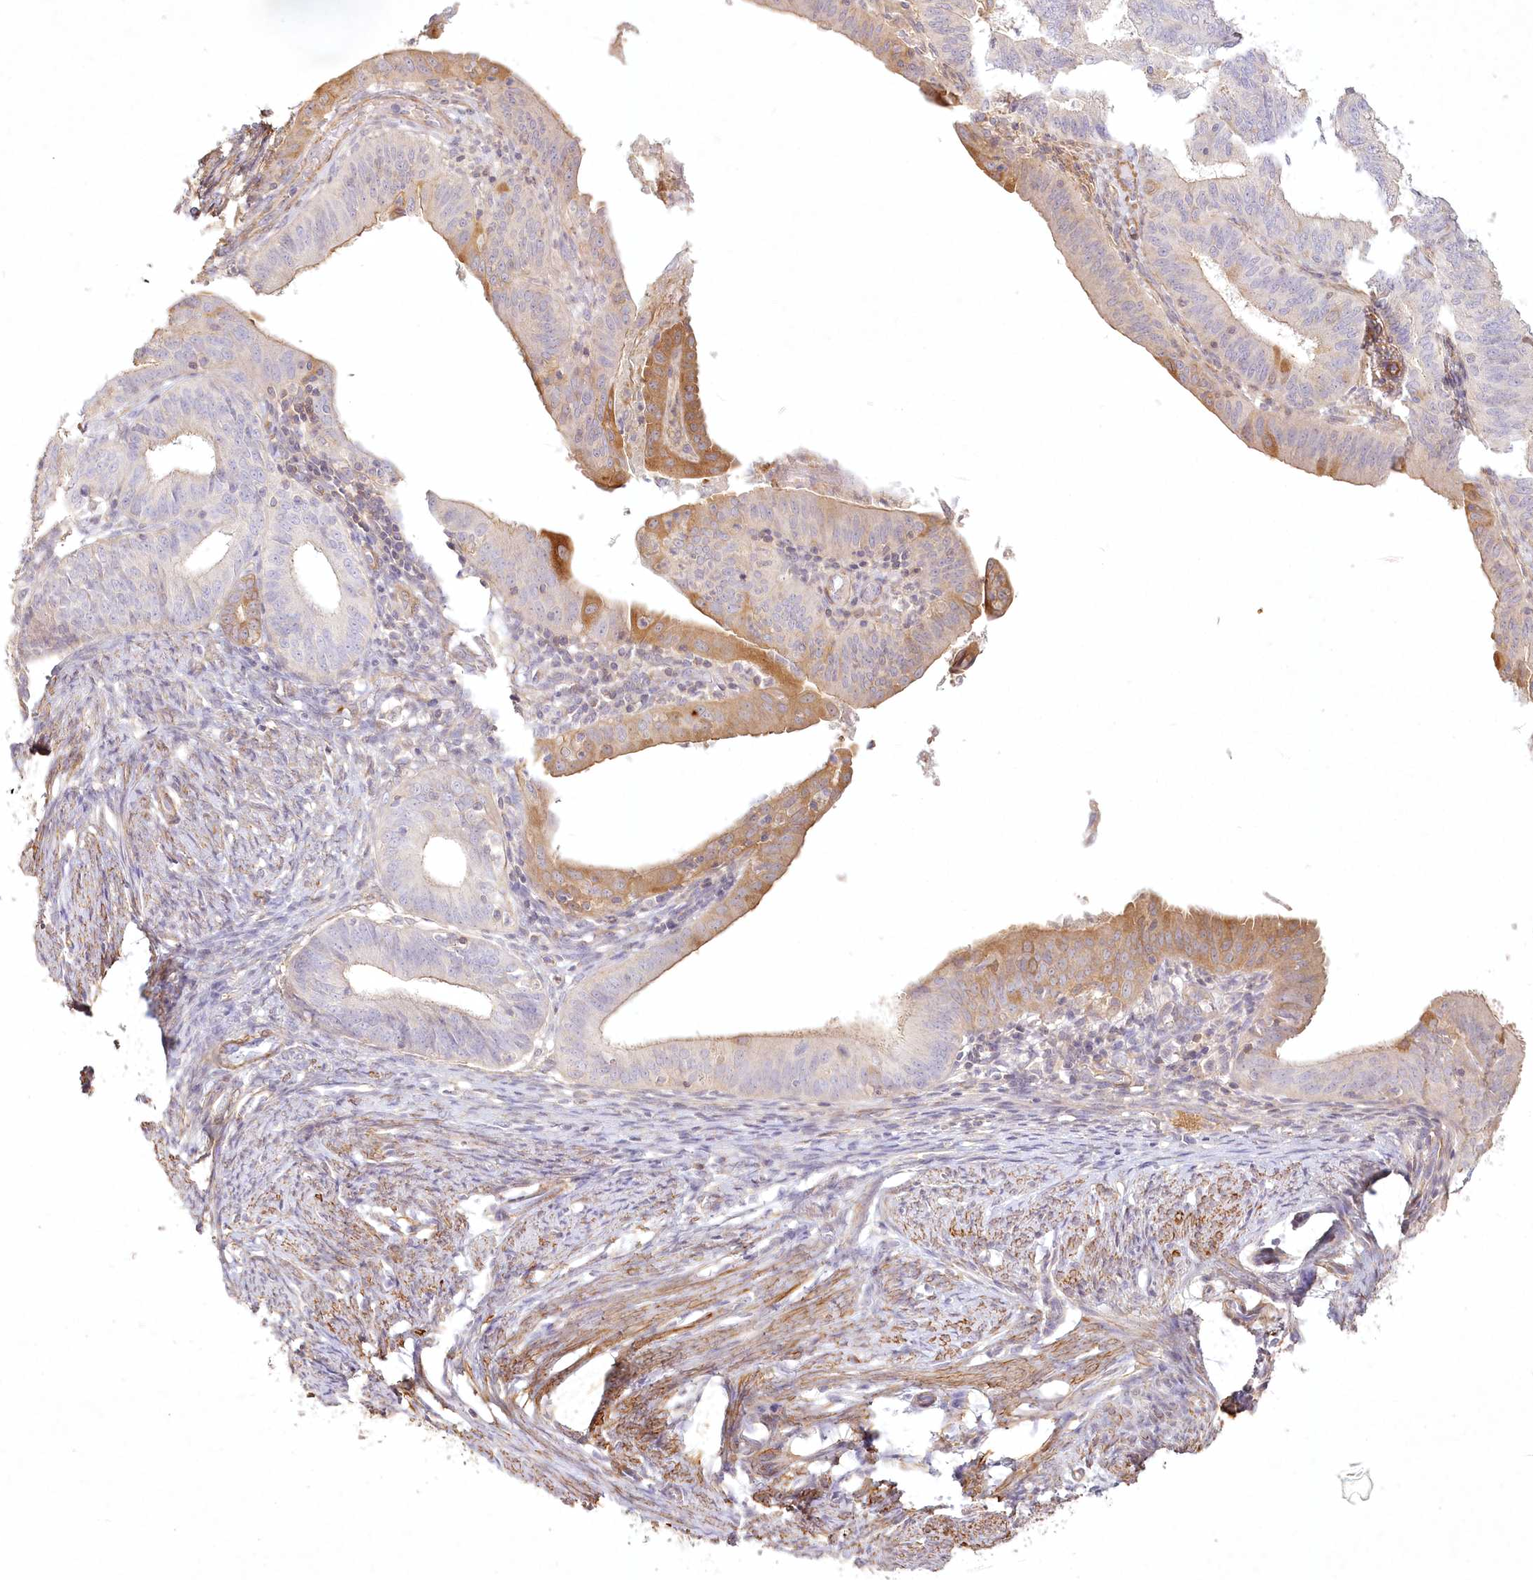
{"staining": {"intensity": "moderate", "quantity": "<25%", "location": "cytoplasmic/membranous"}, "tissue": "endometrial cancer", "cell_type": "Tumor cells", "image_type": "cancer", "snomed": [{"axis": "morphology", "description": "Adenocarcinoma, NOS"}, {"axis": "topography", "description": "Endometrium"}], "caption": "Moderate cytoplasmic/membranous expression for a protein is seen in approximately <25% of tumor cells of endometrial cancer using IHC.", "gene": "INPP4B", "patient": {"sex": "female", "age": 51}}